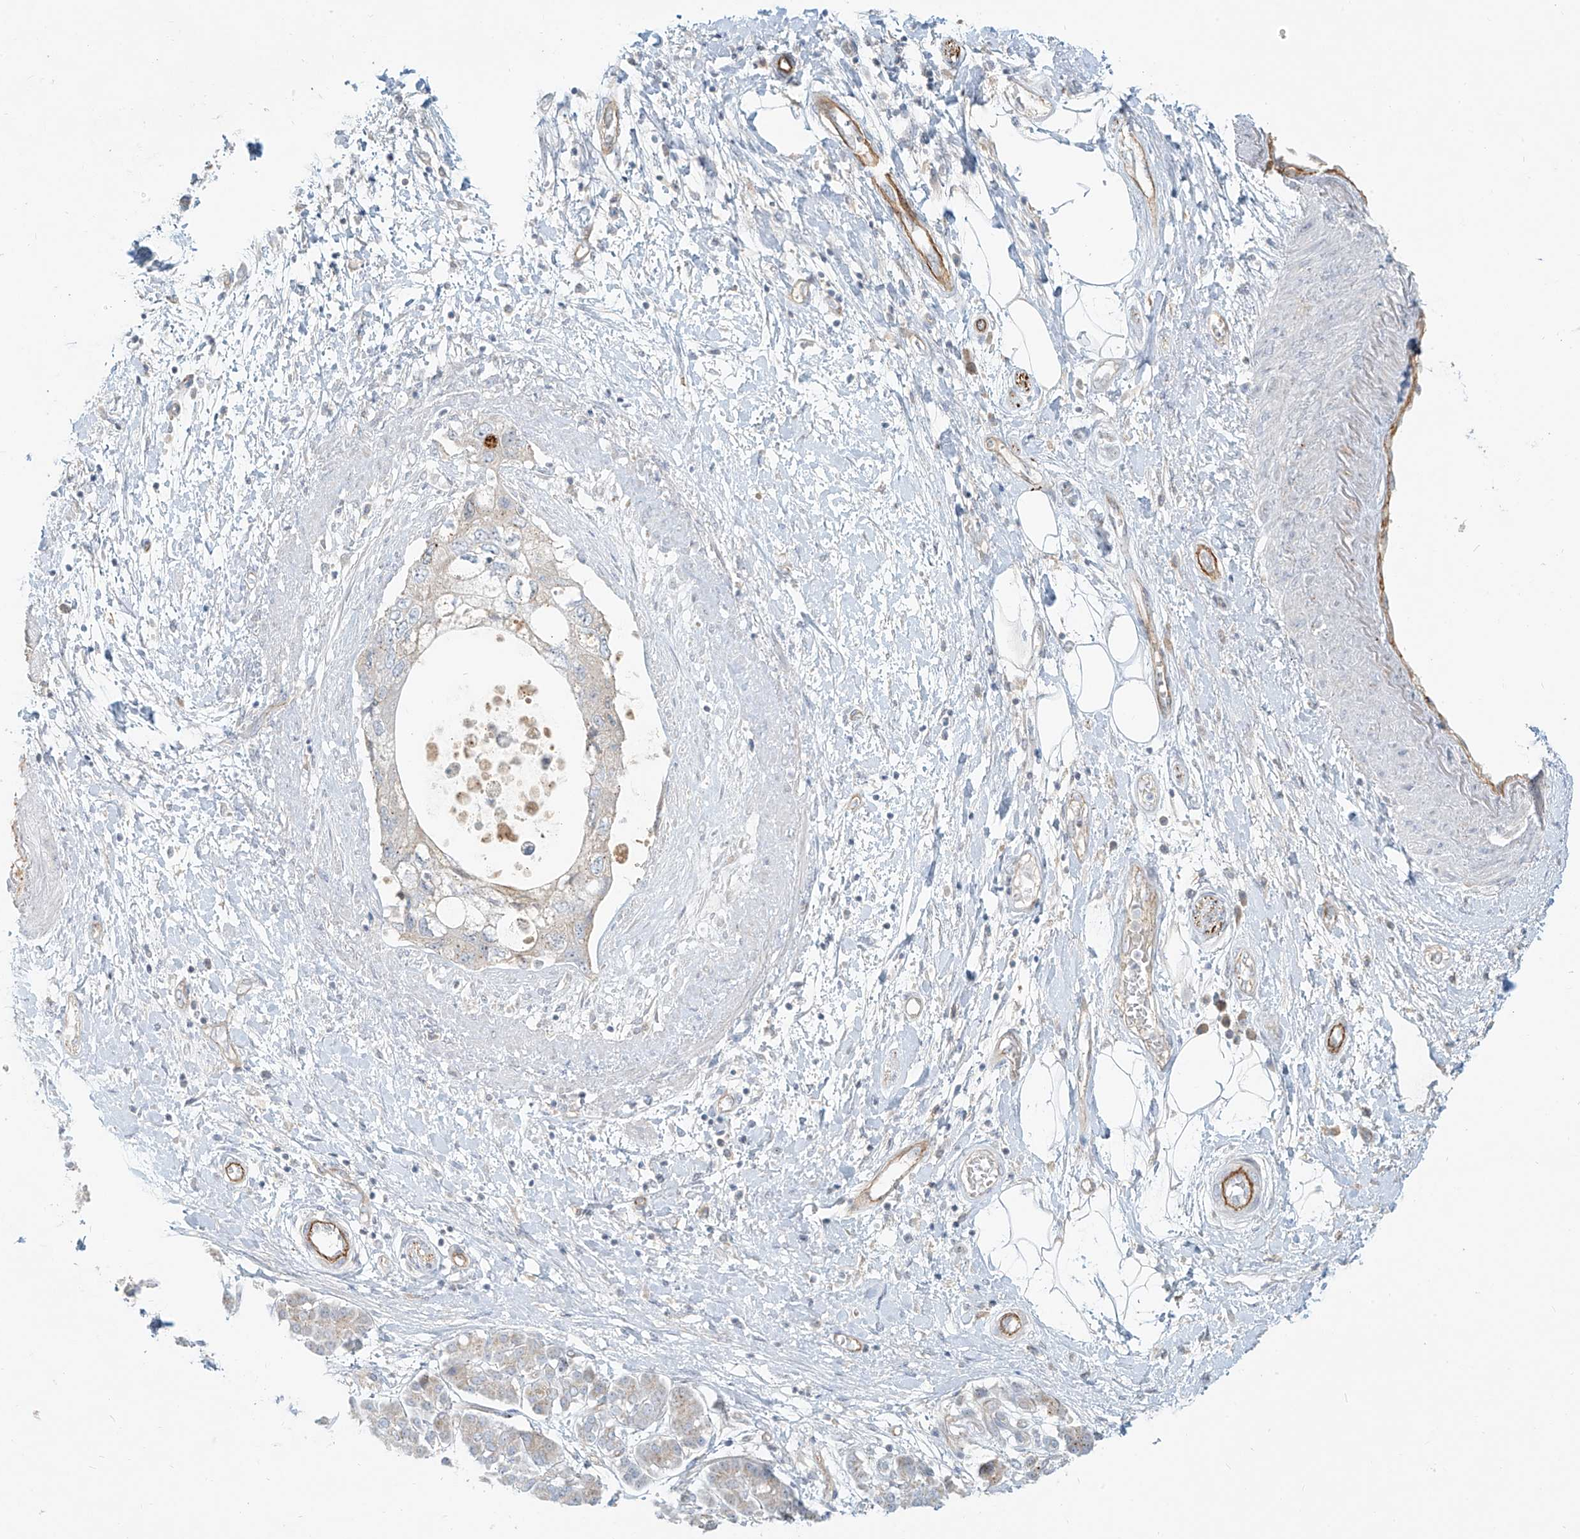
{"staining": {"intensity": "negative", "quantity": "none", "location": "none"}, "tissue": "pancreatic cancer", "cell_type": "Tumor cells", "image_type": "cancer", "snomed": [{"axis": "morphology", "description": "Adenocarcinoma, NOS"}, {"axis": "topography", "description": "Pancreas"}], "caption": "Immunohistochemistry histopathology image of human pancreatic cancer (adenocarcinoma) stained for a protein (brown), which exhibits no staining in tumor cells.", "gene": "C2orf42", "patient": {"sex": "female", "age": 73}}